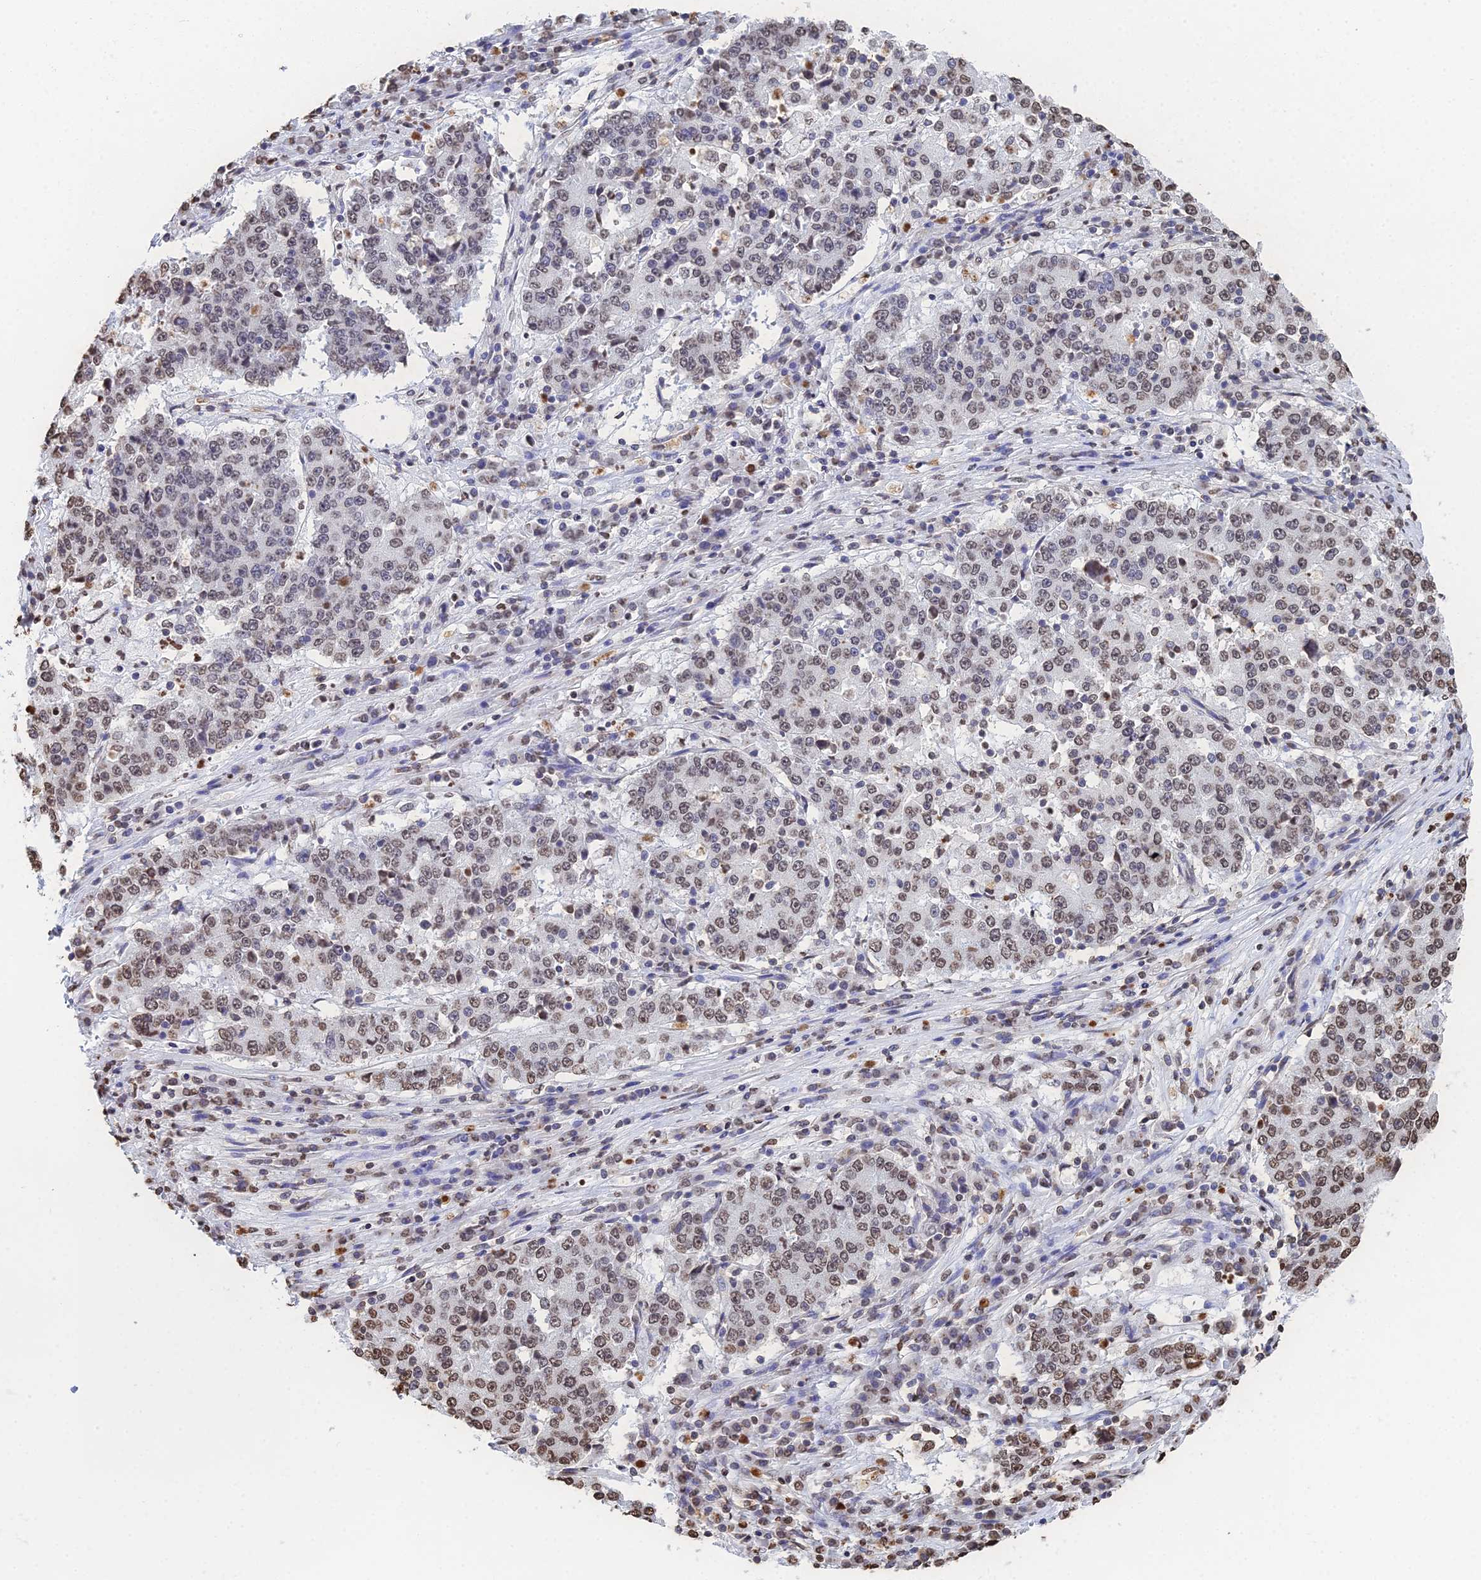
{"staining": {"intensity": "weak", "quantity": "25%-75%", "location": "nuclear"}, "tissue": "stomach cancer", "cell_type": "Tumor cells", "image_type": "cancer", "snomed": [{"axis": "morphology", "description": "Adenocarcinoma, NOS"}, {"axis": "topography", "description": "Stomach"}], "caption": "Weak nuclear expression for a protein is identified in approximately 25%-75% of tumor cells of stomach cancer (adenocarcinoma) using immunohistochemistry (IHC).", "gene": "GBP3", "patient": {"sex": "male", "age": 59}}